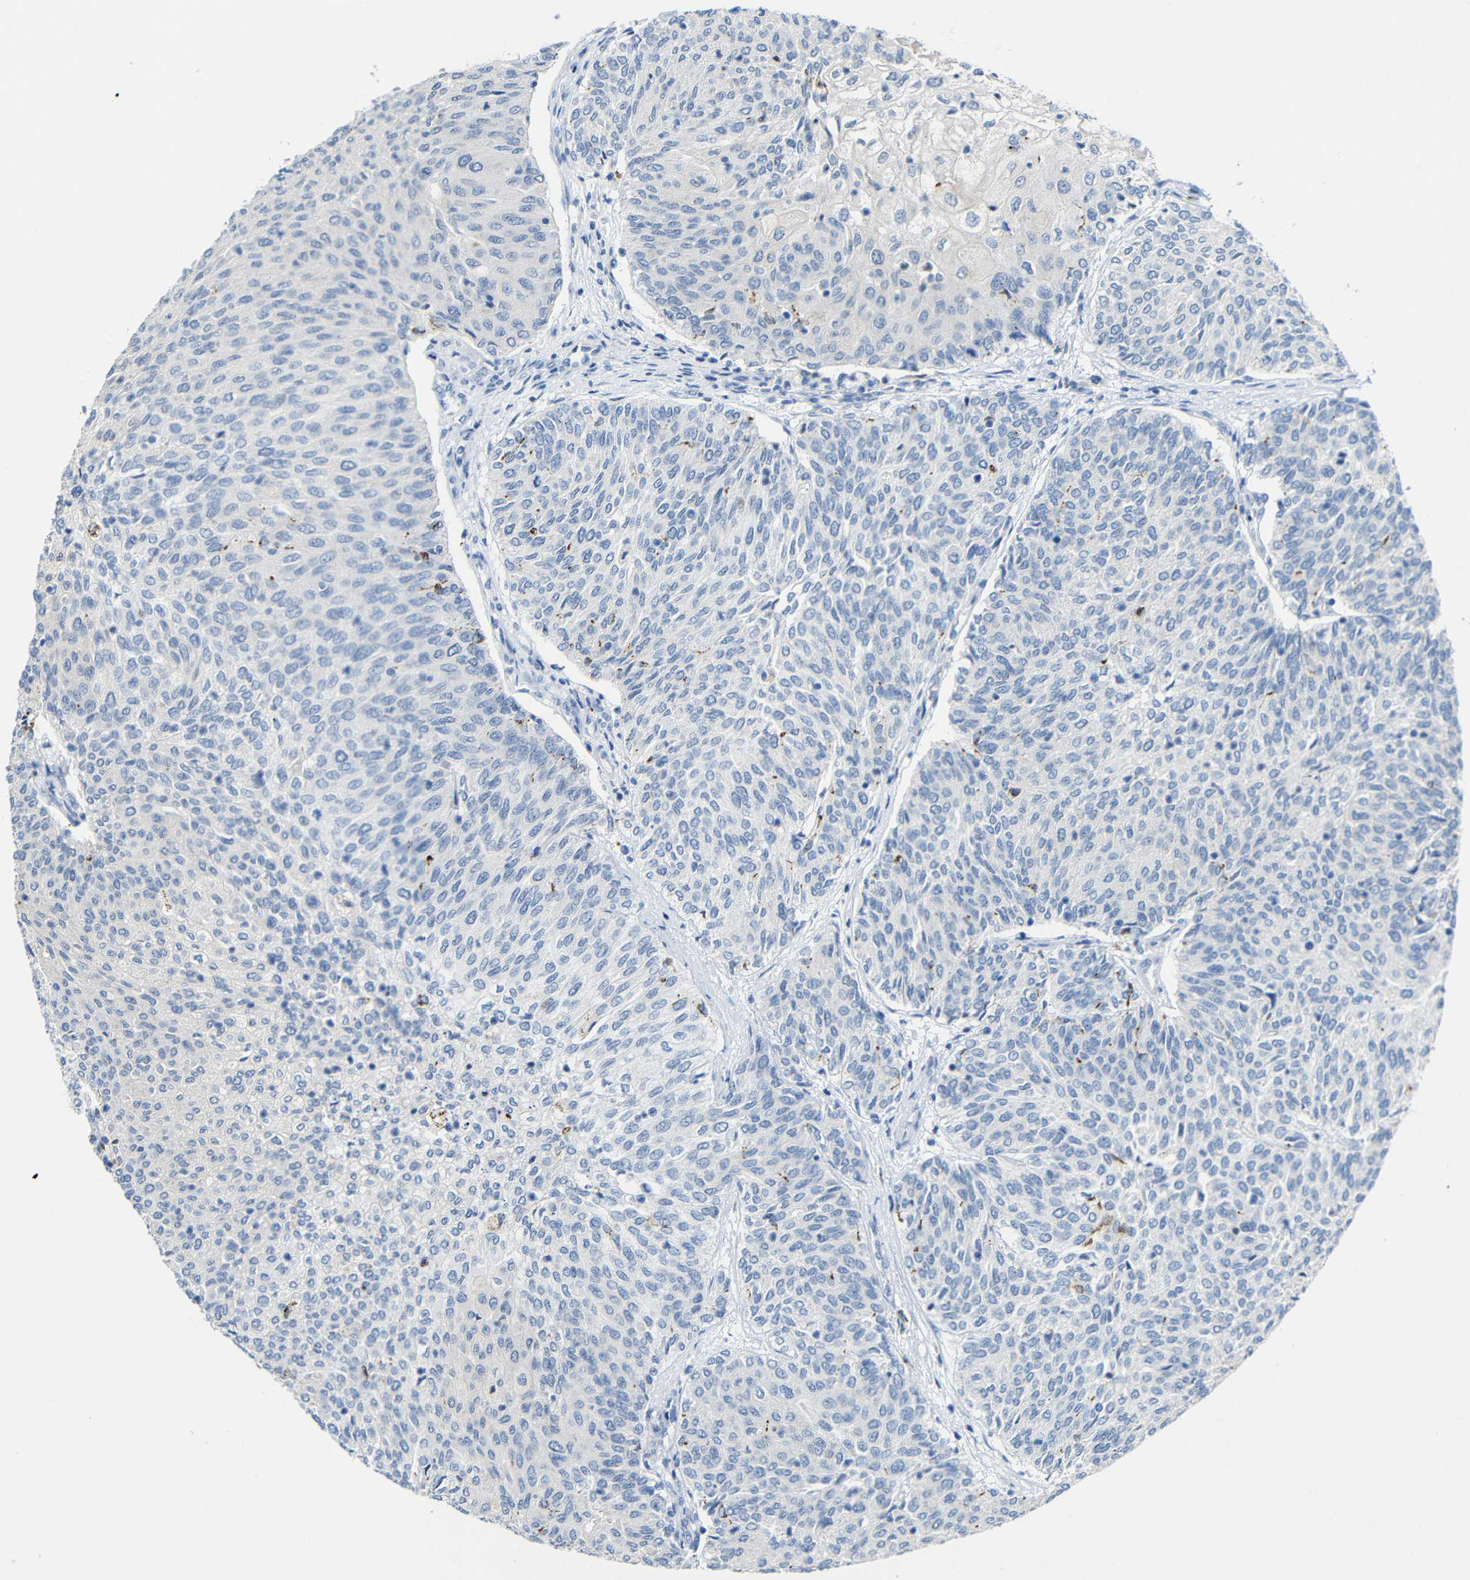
{"staining": {"intensity": "negative", "quantity": "none", "location": "none"}, "tissue": "urothelial cancer", "cell_type": "Tumor cells", "image_type": "cancer", "snomed": [{"axis": "morphology", "description": "Urothelial carcinoma, Low grade"}, {"axis": "topography", "description": "Urinary bladder"}], "caption": "Tumor cells show no significant protein expression in urothelial carcinoma (low-grade). Nuclei are stained in blue.", "gene": "C15orf48", "patient": {"sex": "female", "age": 79}}